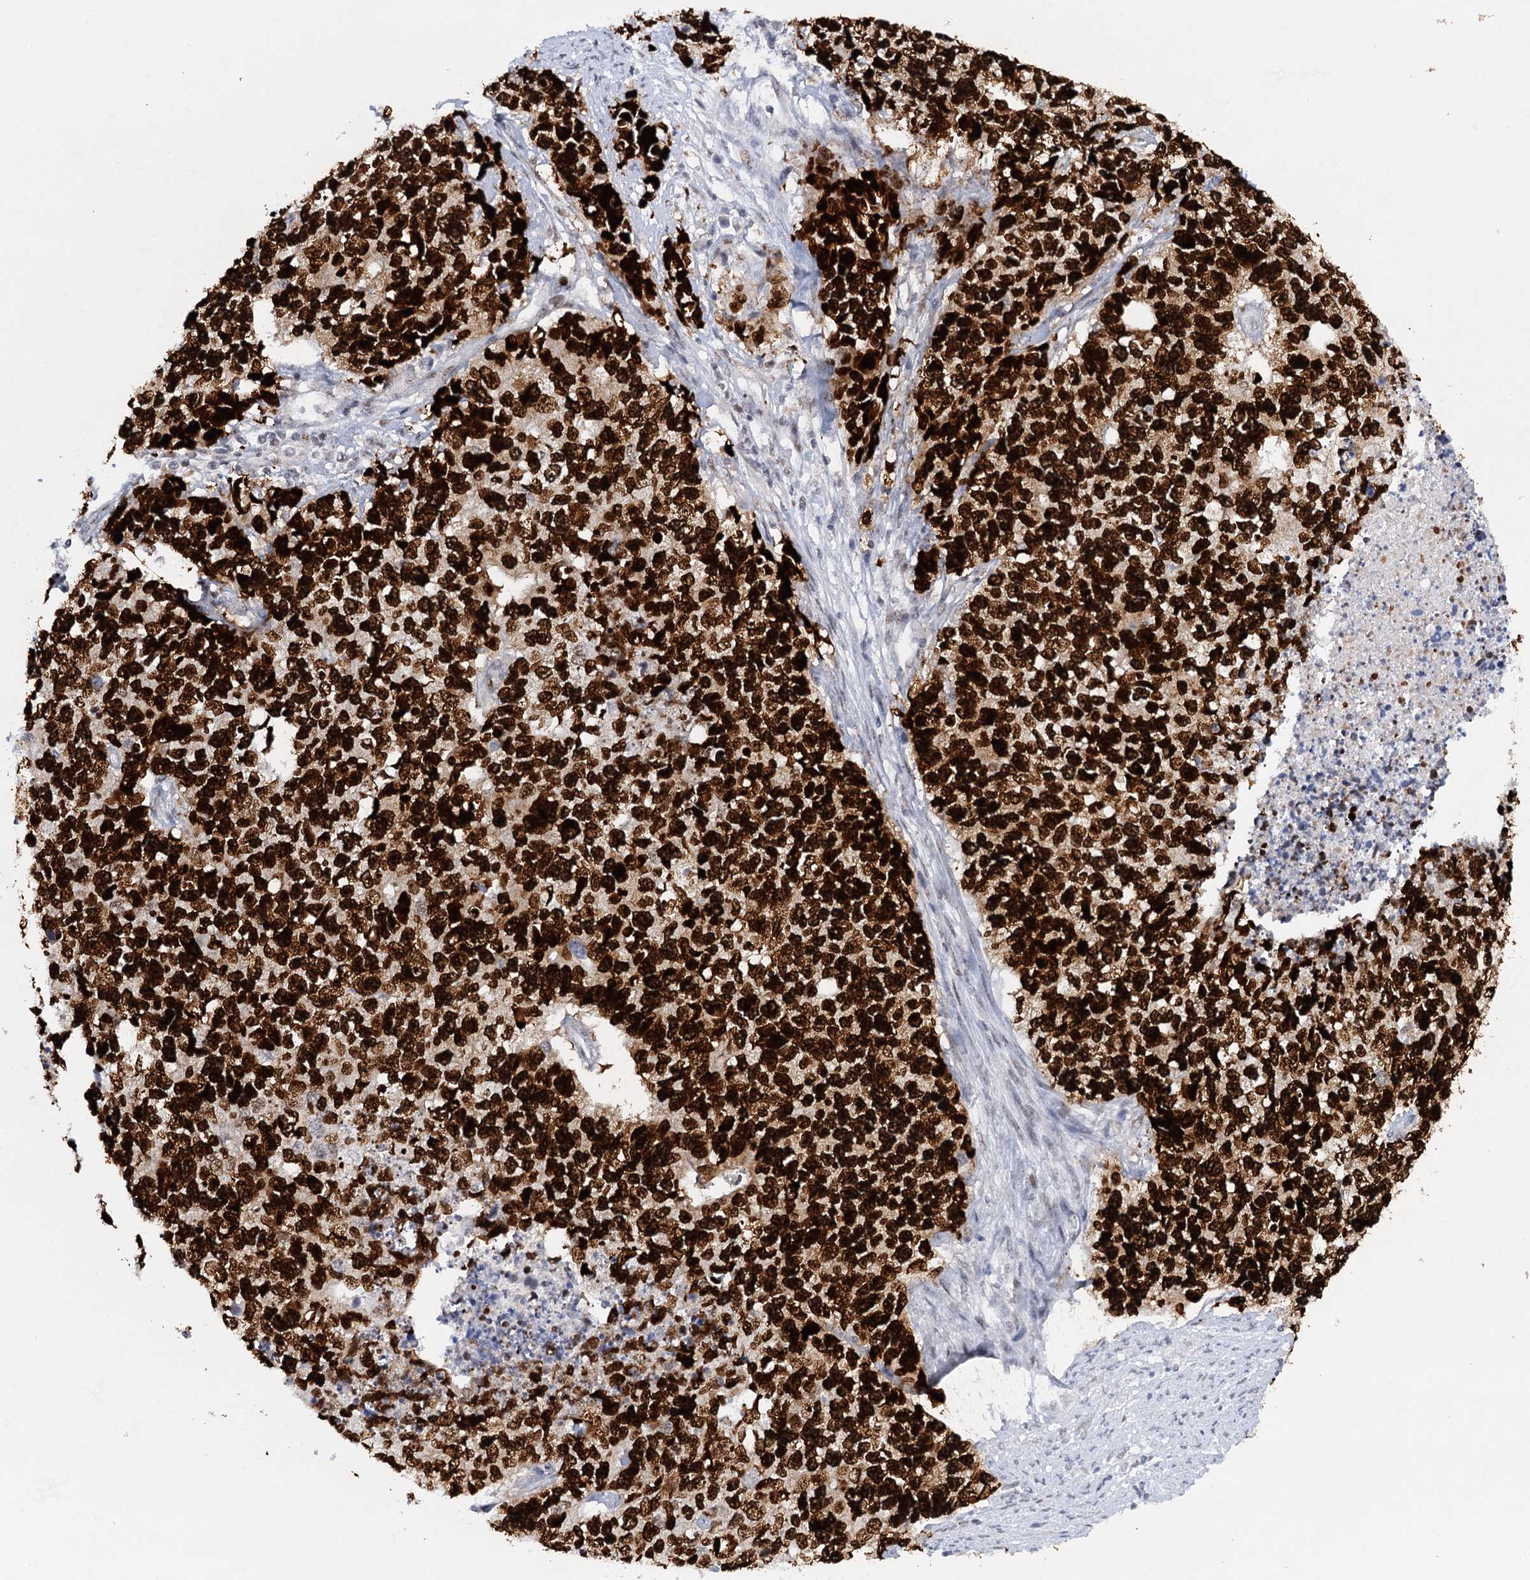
{"staining": {"intensity": "strong", "quantity": ">75%", "location": "nuclear"}, "tissue": "cervical cancer", "cell_type": "Tumor cells", "image_type": "cancer", "snomed": [{"axis": "morphology", "description": "Squamous cell carcinoma, NOS"}, {"axis": "topography", "description": "Cervix"}], "caption": "This is an image of IHC staining of squamous cell carcinoma (cervical), which shows strong staining in the nuclear of tumor cells.", "gene": "TP53", "patient": {"sex": "female", "age": 63}}